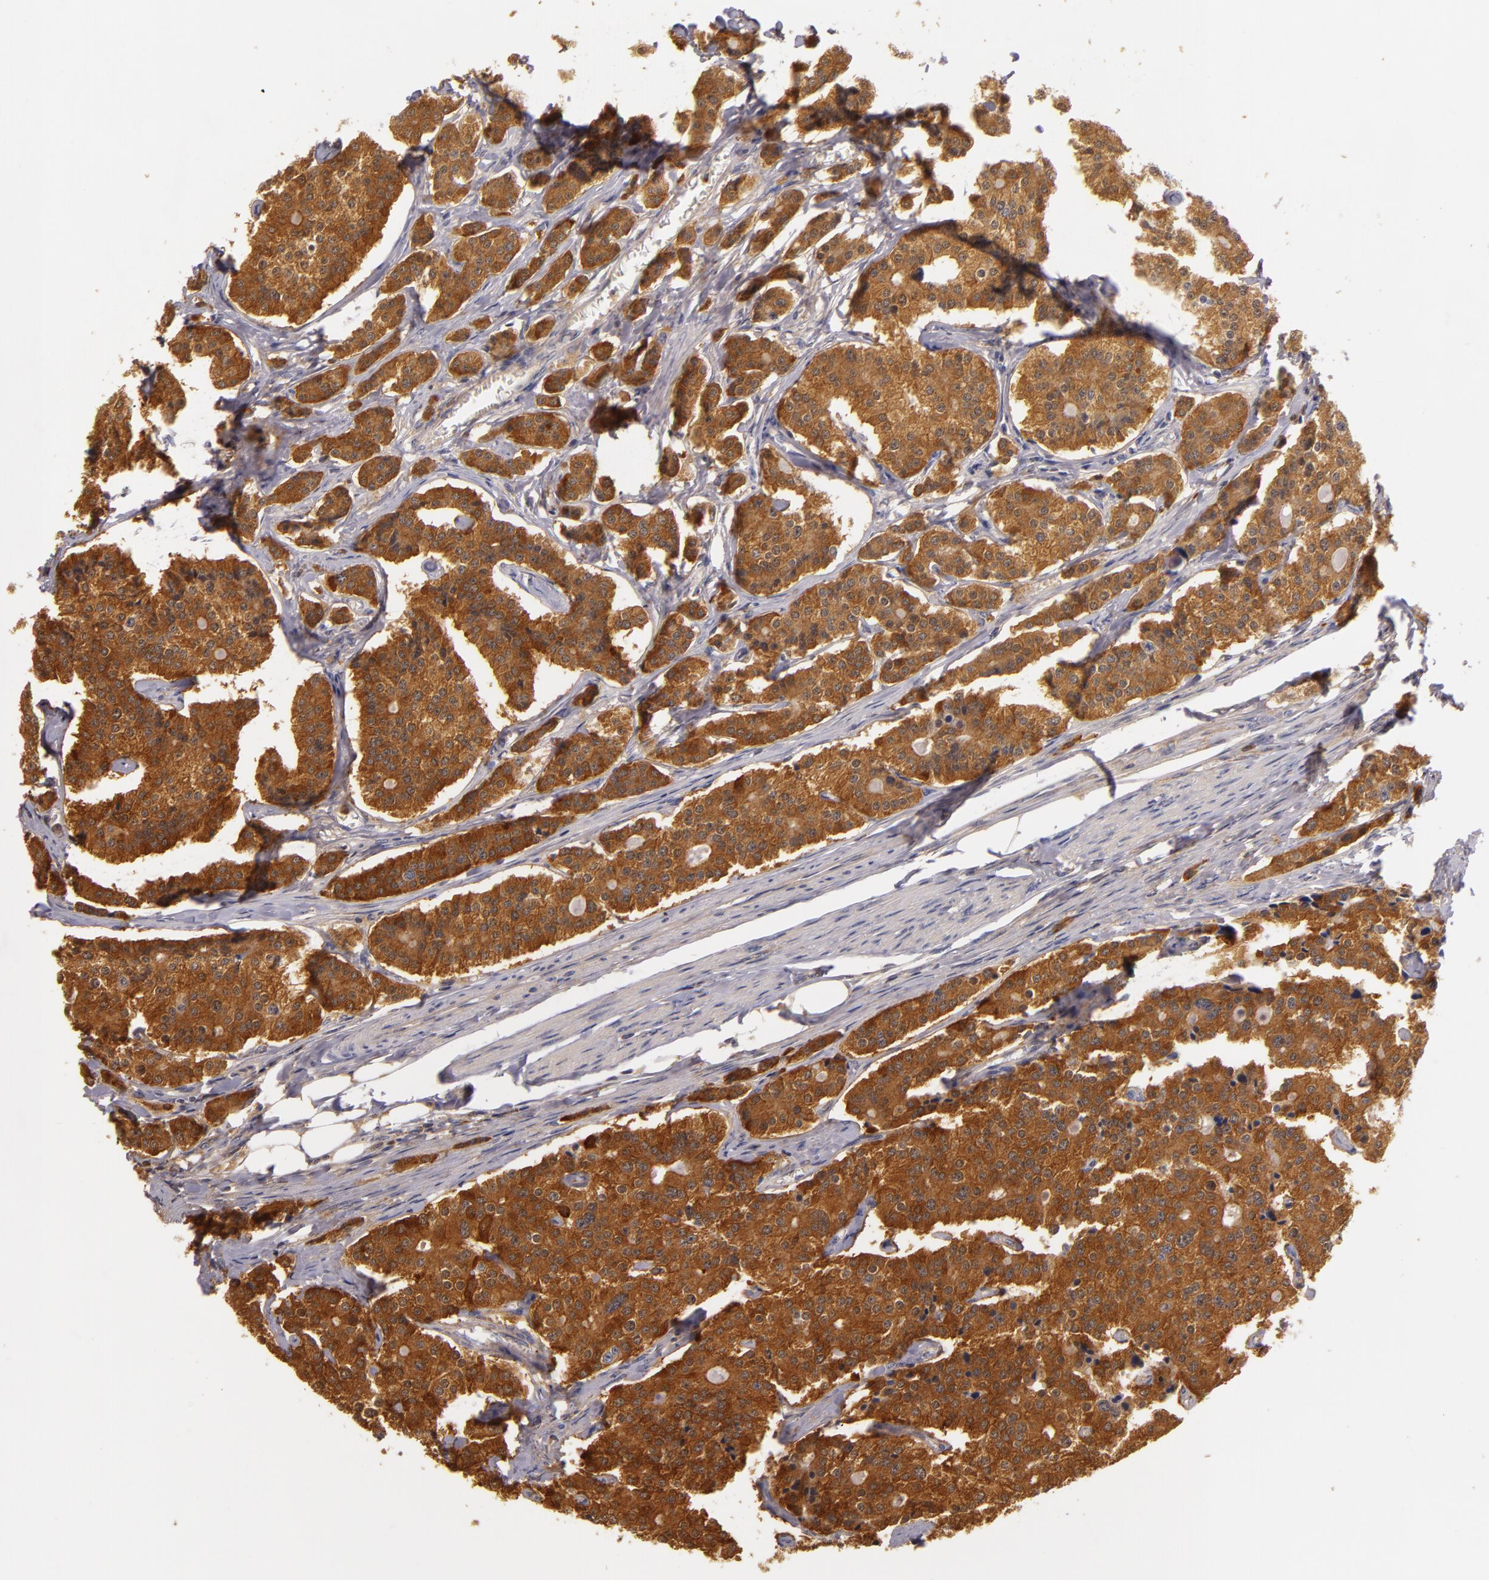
{"staining": {"intensity": "strong", "quantity": ">75%", "location": "cytoplasmic/membranous"}, "tissue": "carcinoid", "cell_type": "Tumor cells", "image_type": "cancer", "snomed": [{"axis": "morphology", "description": "Carcinoid, malignant, NOS"}, {"axis": "topography", "description": "Small intestine"}], "caption": "Protein staining shows strong cytoplasmic/membranous expression in approximately >75% of tumor cells in carcinoid.", "gene": "TOM1", "patient": {"sex": "male", "age": 63}}